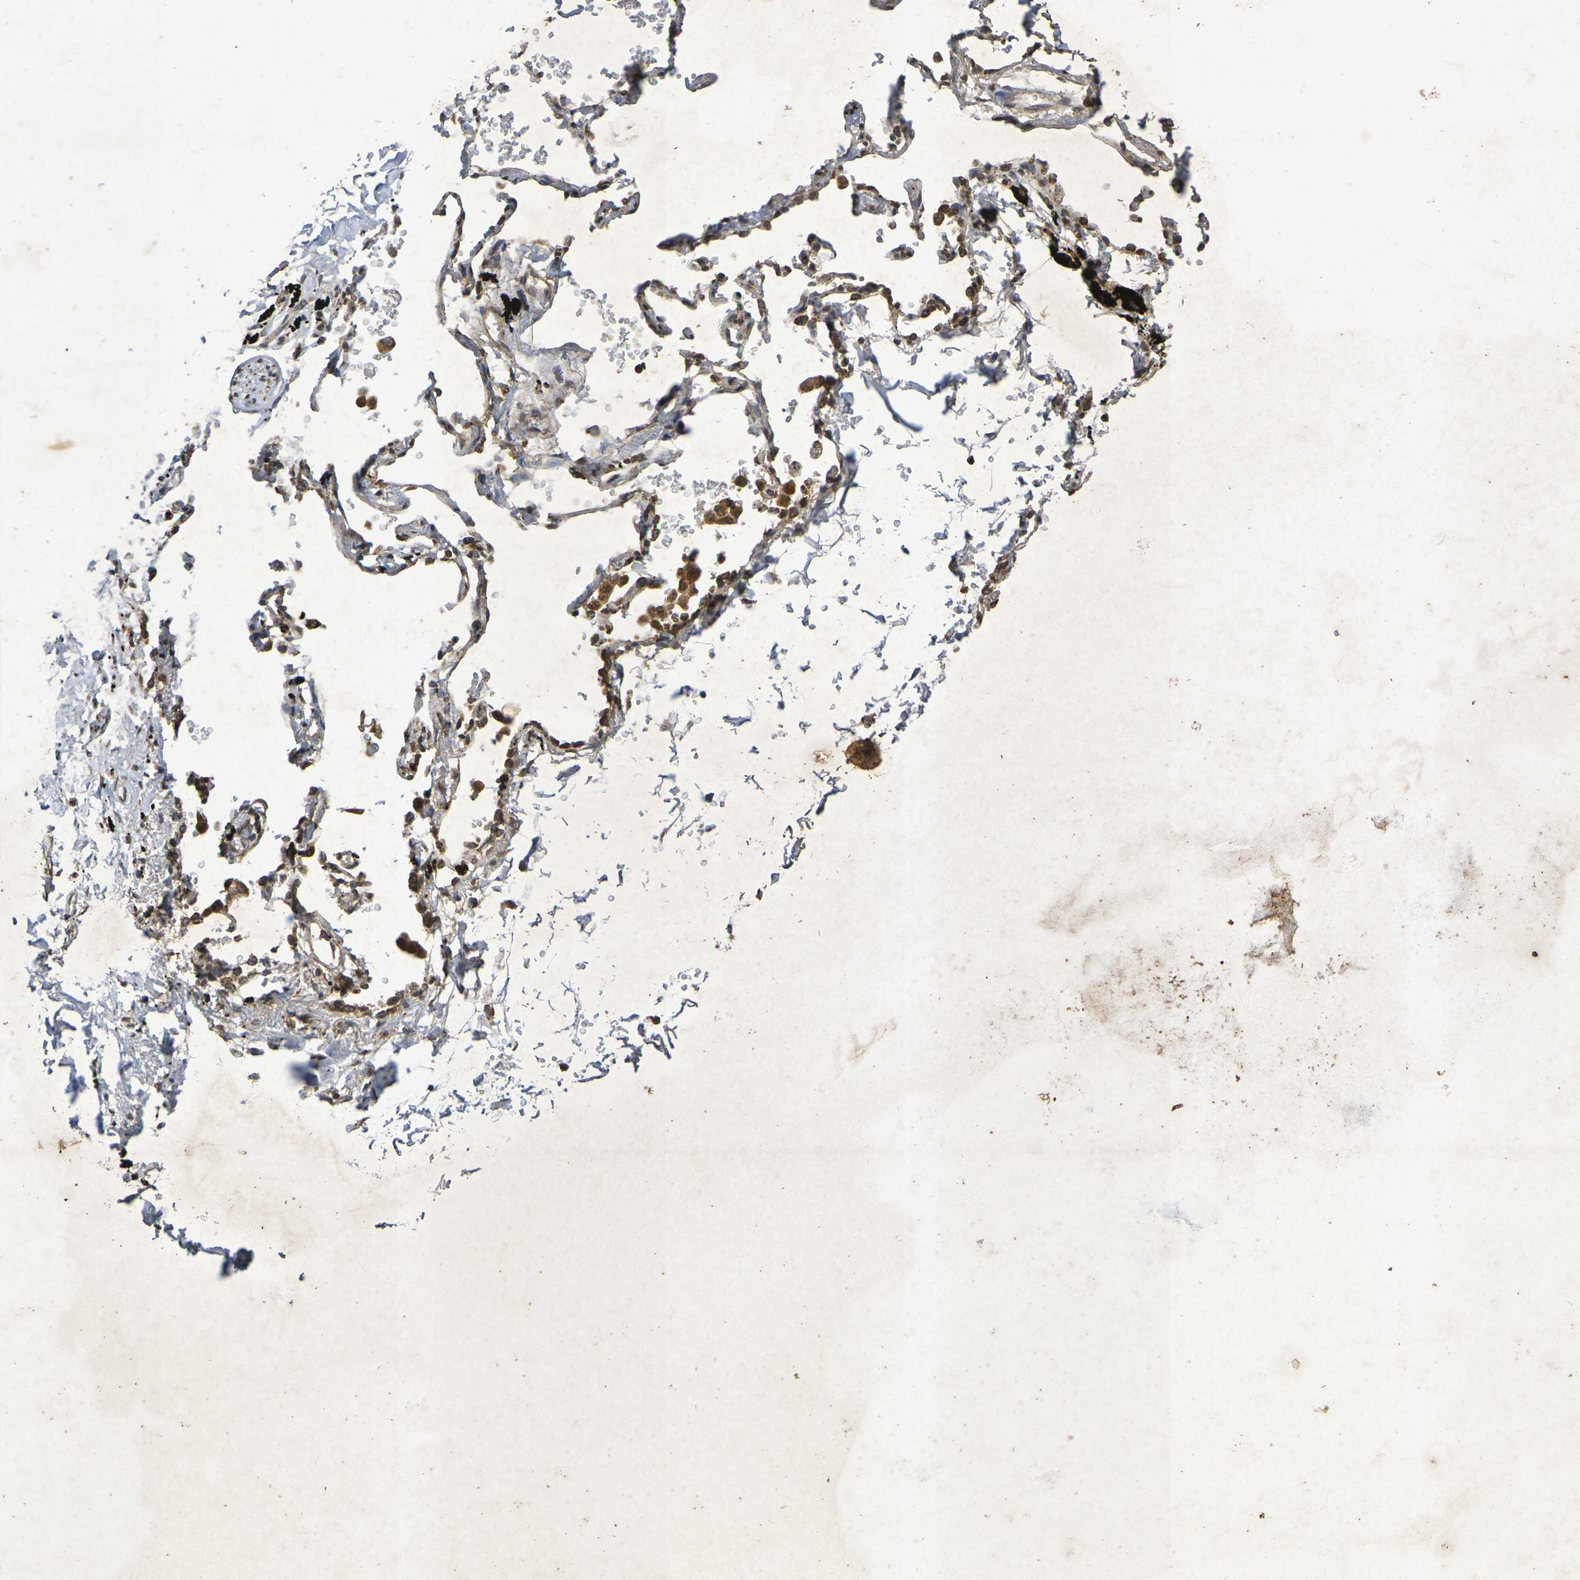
{"staining": {"intensity": "weak", "quantity": "25%-75%", "location": "cytoplasmic/membranous"}, "tissue": "adipose tissue", "cell_type": "Adipocytes", "image_type": "normal", "snomed": [{"axis": "morphology", "description": "Normal tissue, NOS"}, {"axis": "topography", "description": "Cartilage tissue"}, {"axis": "topography", "description": "Bronchus"}], "caption": "About 25%-75% of adipocytes in unremarkable human adipose tissue reveal weak cytoplasmic/membranous protein expression as visualized by brown immunohistochemical staining.", "gene": "GUCY1A2", "patient": {"sex": "female", "age": 73}}